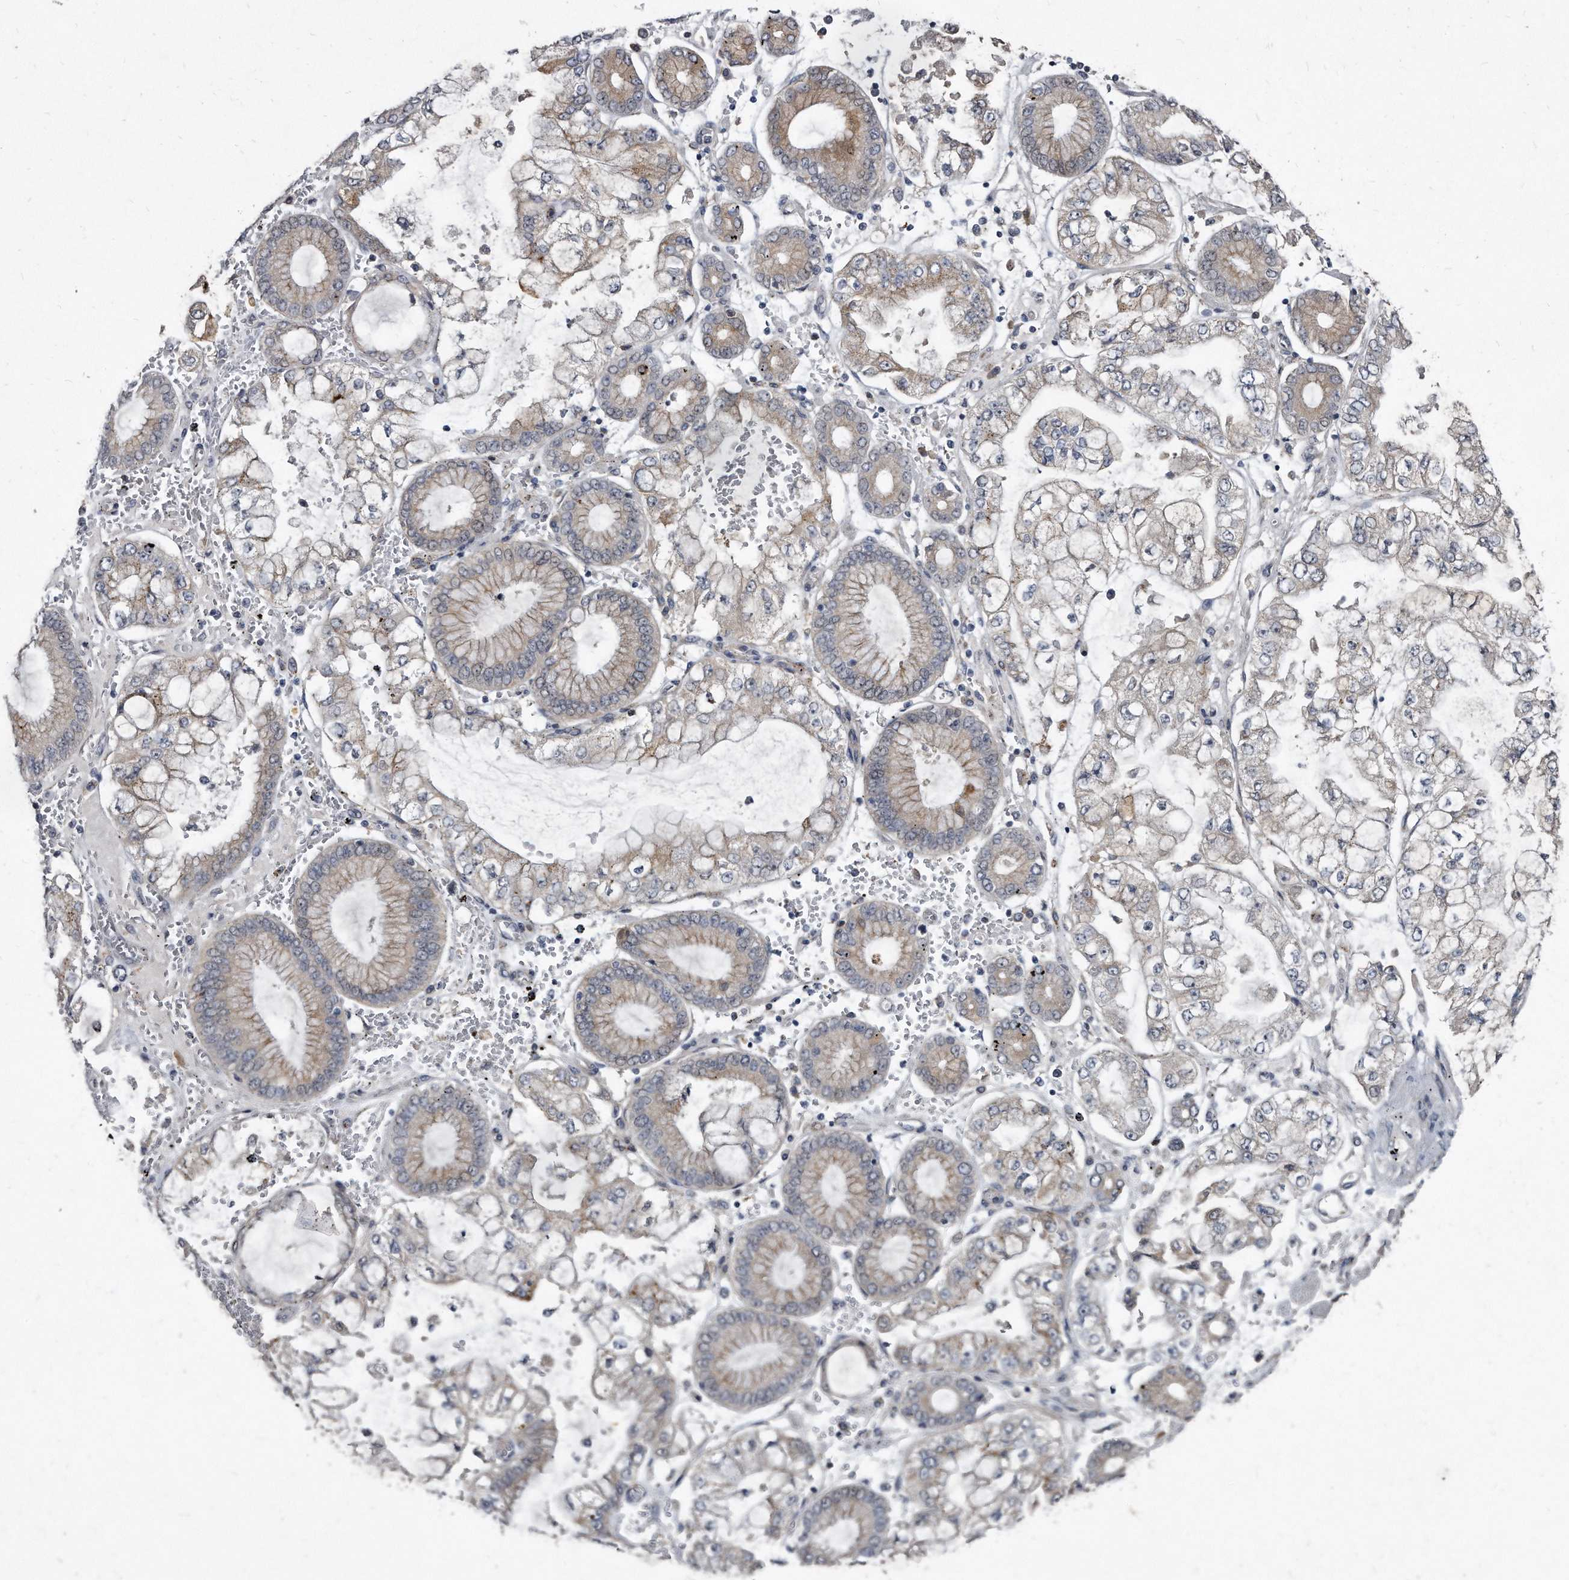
{"staining": {"intensity": "weak", "quantity": "25%-75%", "location": "cytoplasmic/membranous"}, "tissue": "stomach cancer", "cell_type": "Tumor cells", "image_type": "cancer", "snomed": [{"axis": "morphology", "description": "Adenocarcinoma, NOS"}, {"axis": "topography", "description": "Stomach"}], "caption": "A brown stain shows weak cytoplasmic/membranous expression of a protein in stomach cancer tumor cells. (Brightfield microscopy of DAB IHC at high magnification).", "gene": "KLHDC3", "patient": {"sex": "male", "age": 76}}